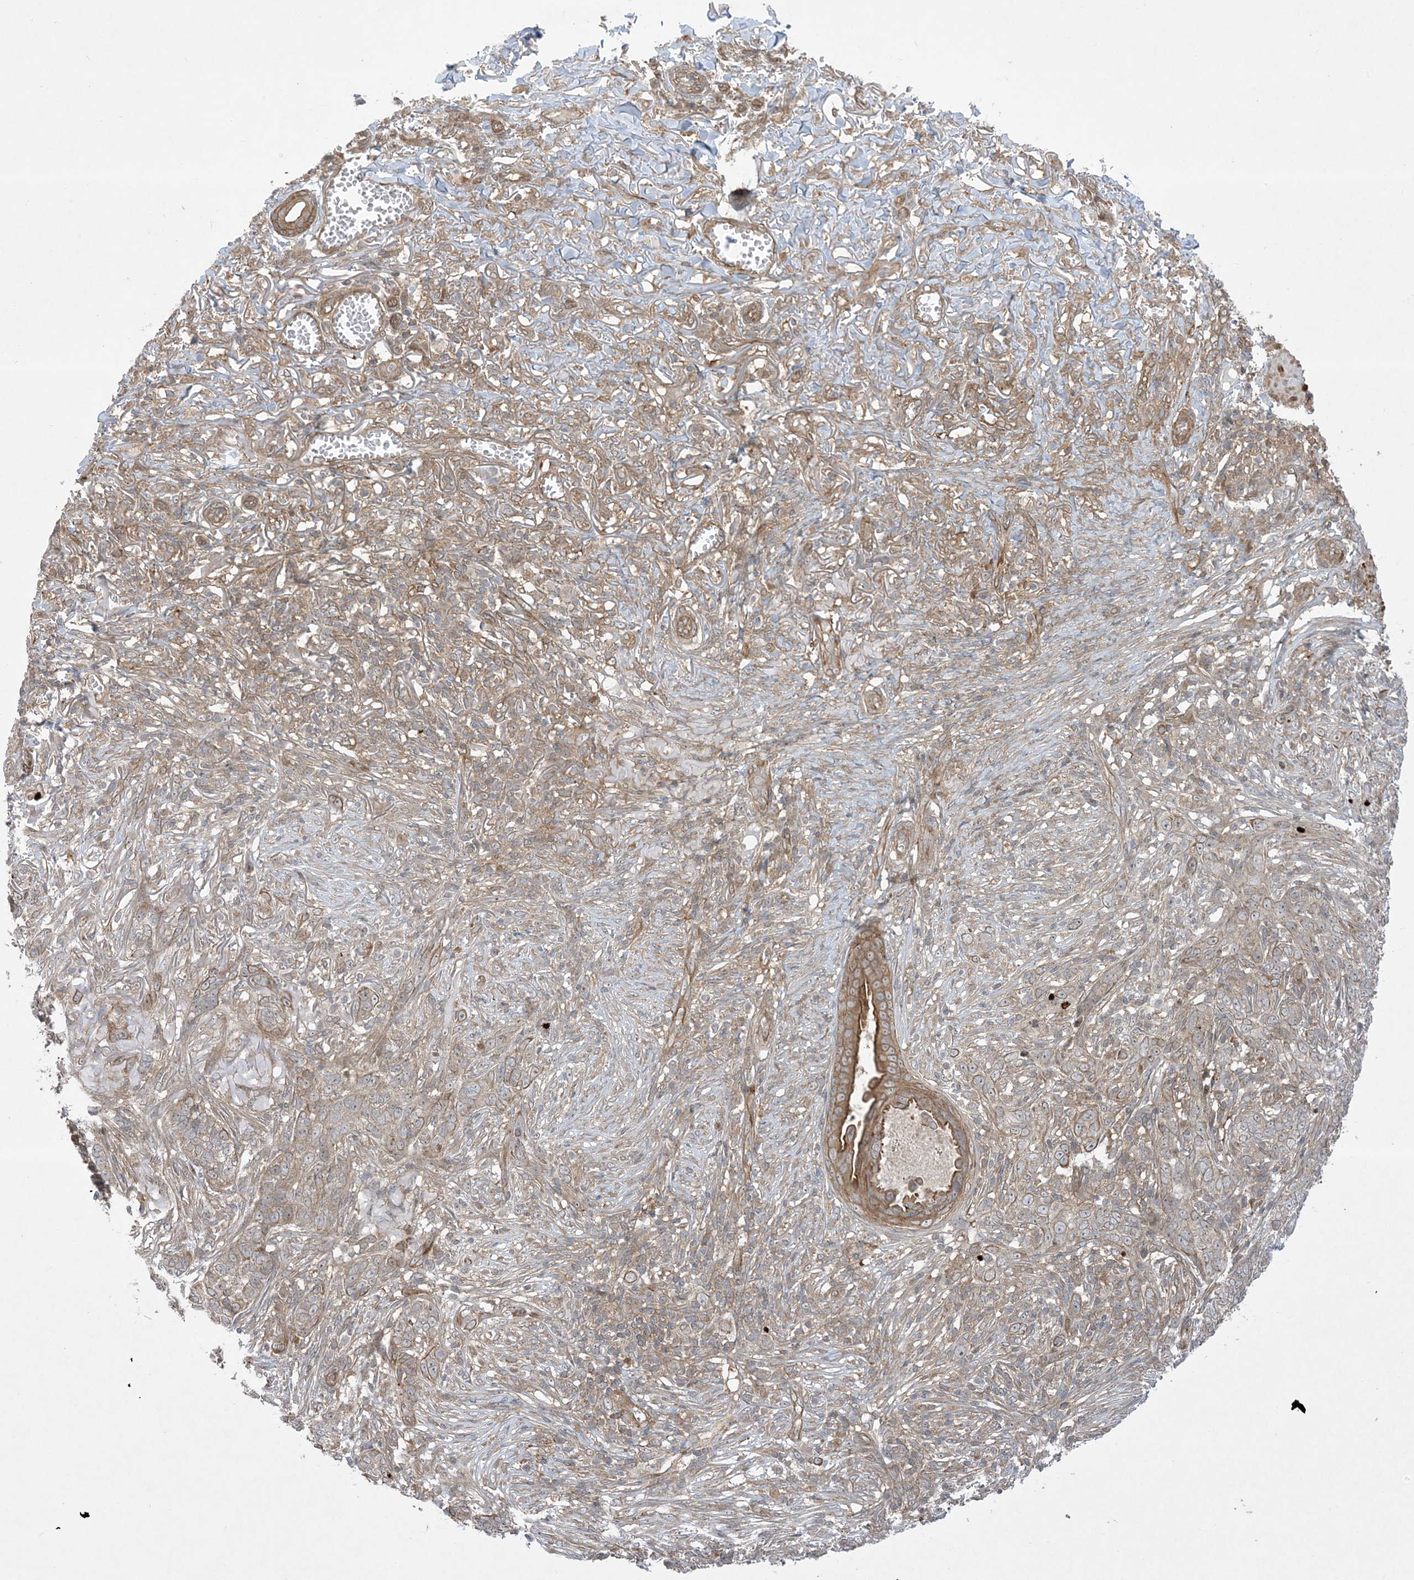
{"staining": {"intensity": "moderate", "quantity": "25%-75%", "location": "cytoplasmic/membranous,nuclear"}, "tissue": "skin cancer", "cell_type": "Tumor cells", "image_type": "cancer", "snomed": [{"axis": "morphology", "description": "Basal cell carcinoma"}, {"axis": "topography", "description": "Skin"}], "caption": "High-power microscopy captured an immunohistochemistry (IHC) histopathology image of basal cell carcinoma (skin), revealing moderate cytoplasmic/membranous and nuclear staining in approximately 25%-75% of tumor cells.", "gene": "SOGA3", "patient": {"sex": "male", "age": 85}}